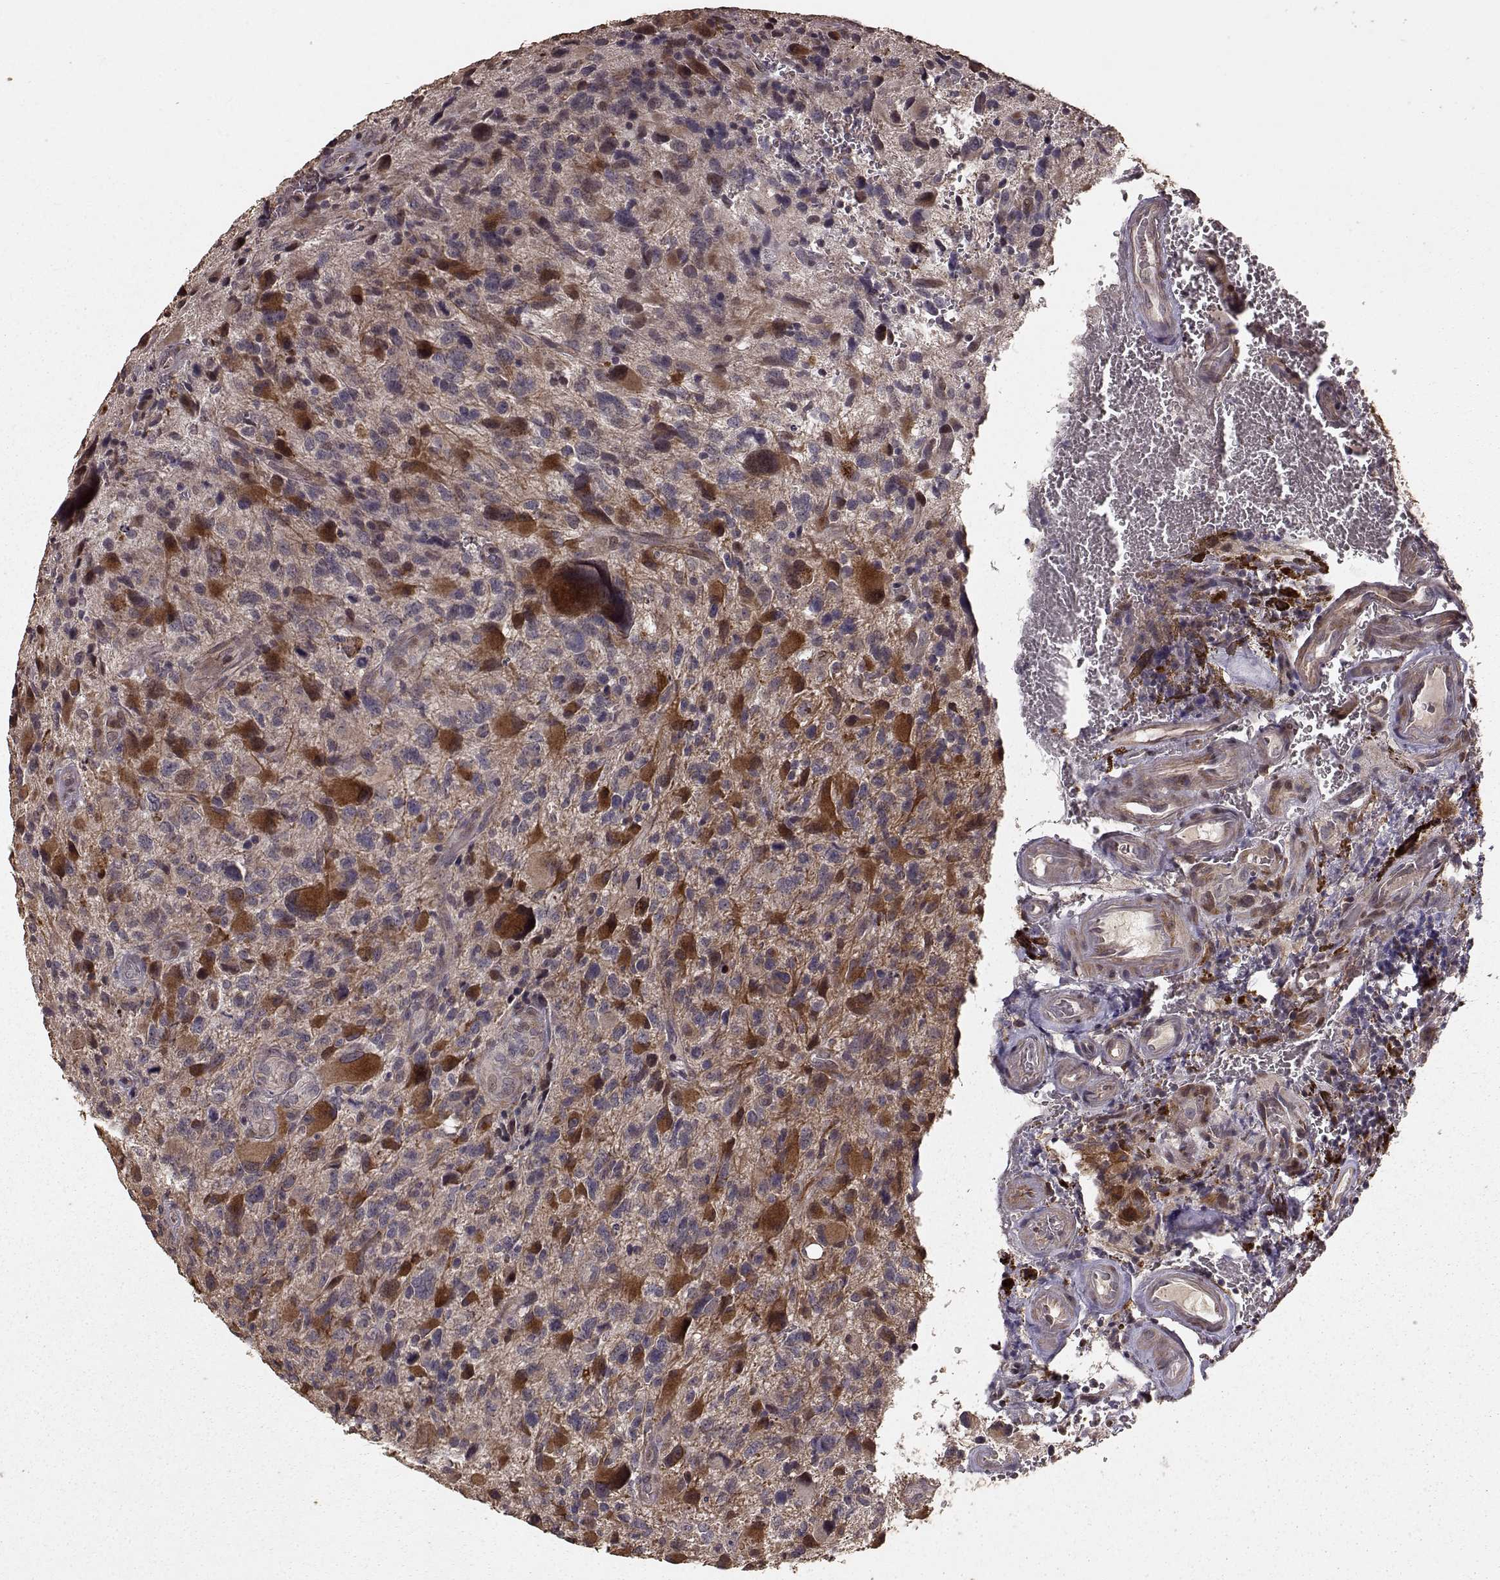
{"staining": {"intensity": "strong", "quantity": "25%-75%", "location": "cytoplasmic/membranous"}, "tissue": "glioma", "cell_type": "Tumor cells", "image_type": "cancer", "snomed": [{"axis": "morphology", "description": "Glioma, malignant, NOS"}, {"axis": "morphology", "description": "Glioma, malignant, High grade"}, {"axis": "topography", "description": "Brain"}], "caption": "Malignant glioma (high-grade) was stained to show a protein in brown. There is high levels of strong cytoplasmic/membranous staining in approximately 25%-75% of tumor cells.", "gene": "USP15", "patient": {"sex": "female", "age": 71}}